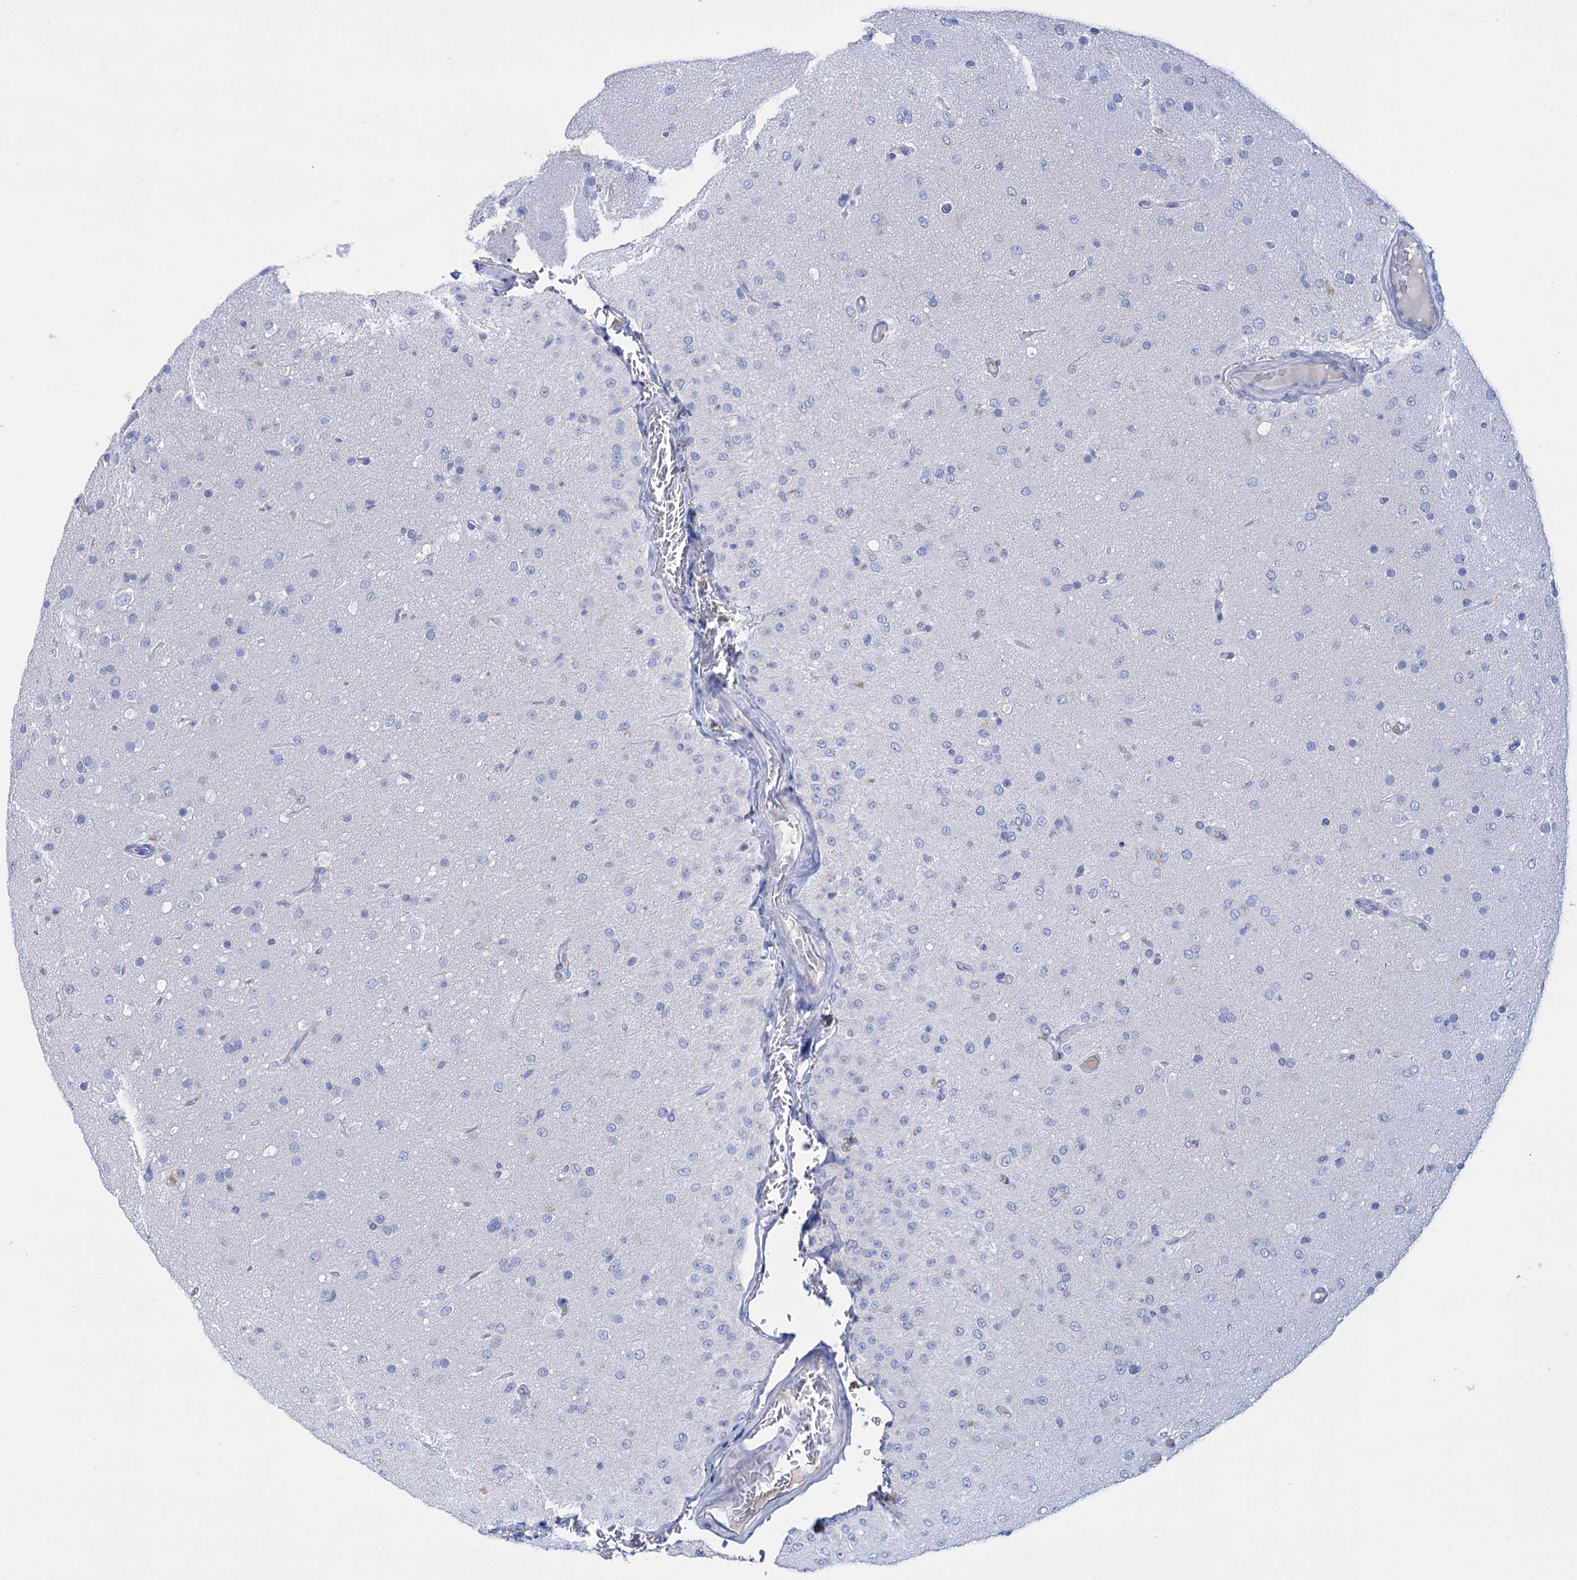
{"staining": {"intensity": "negative", "quantity": "none", "location": "none"}, "tissue": "glioma", "cell_type": "Tumor cells", "image_type": "cancer", "snomed": [{"axis": "morphology", "description": "Glioma, malignant, Low grade"}, {"axis": "topography", "description": "Brain"}], "caption": "Tumor cells are negative for protein expression in human glioma.", "gene": "FBXW12", "patient": {"sex": "male", "age": 65}}